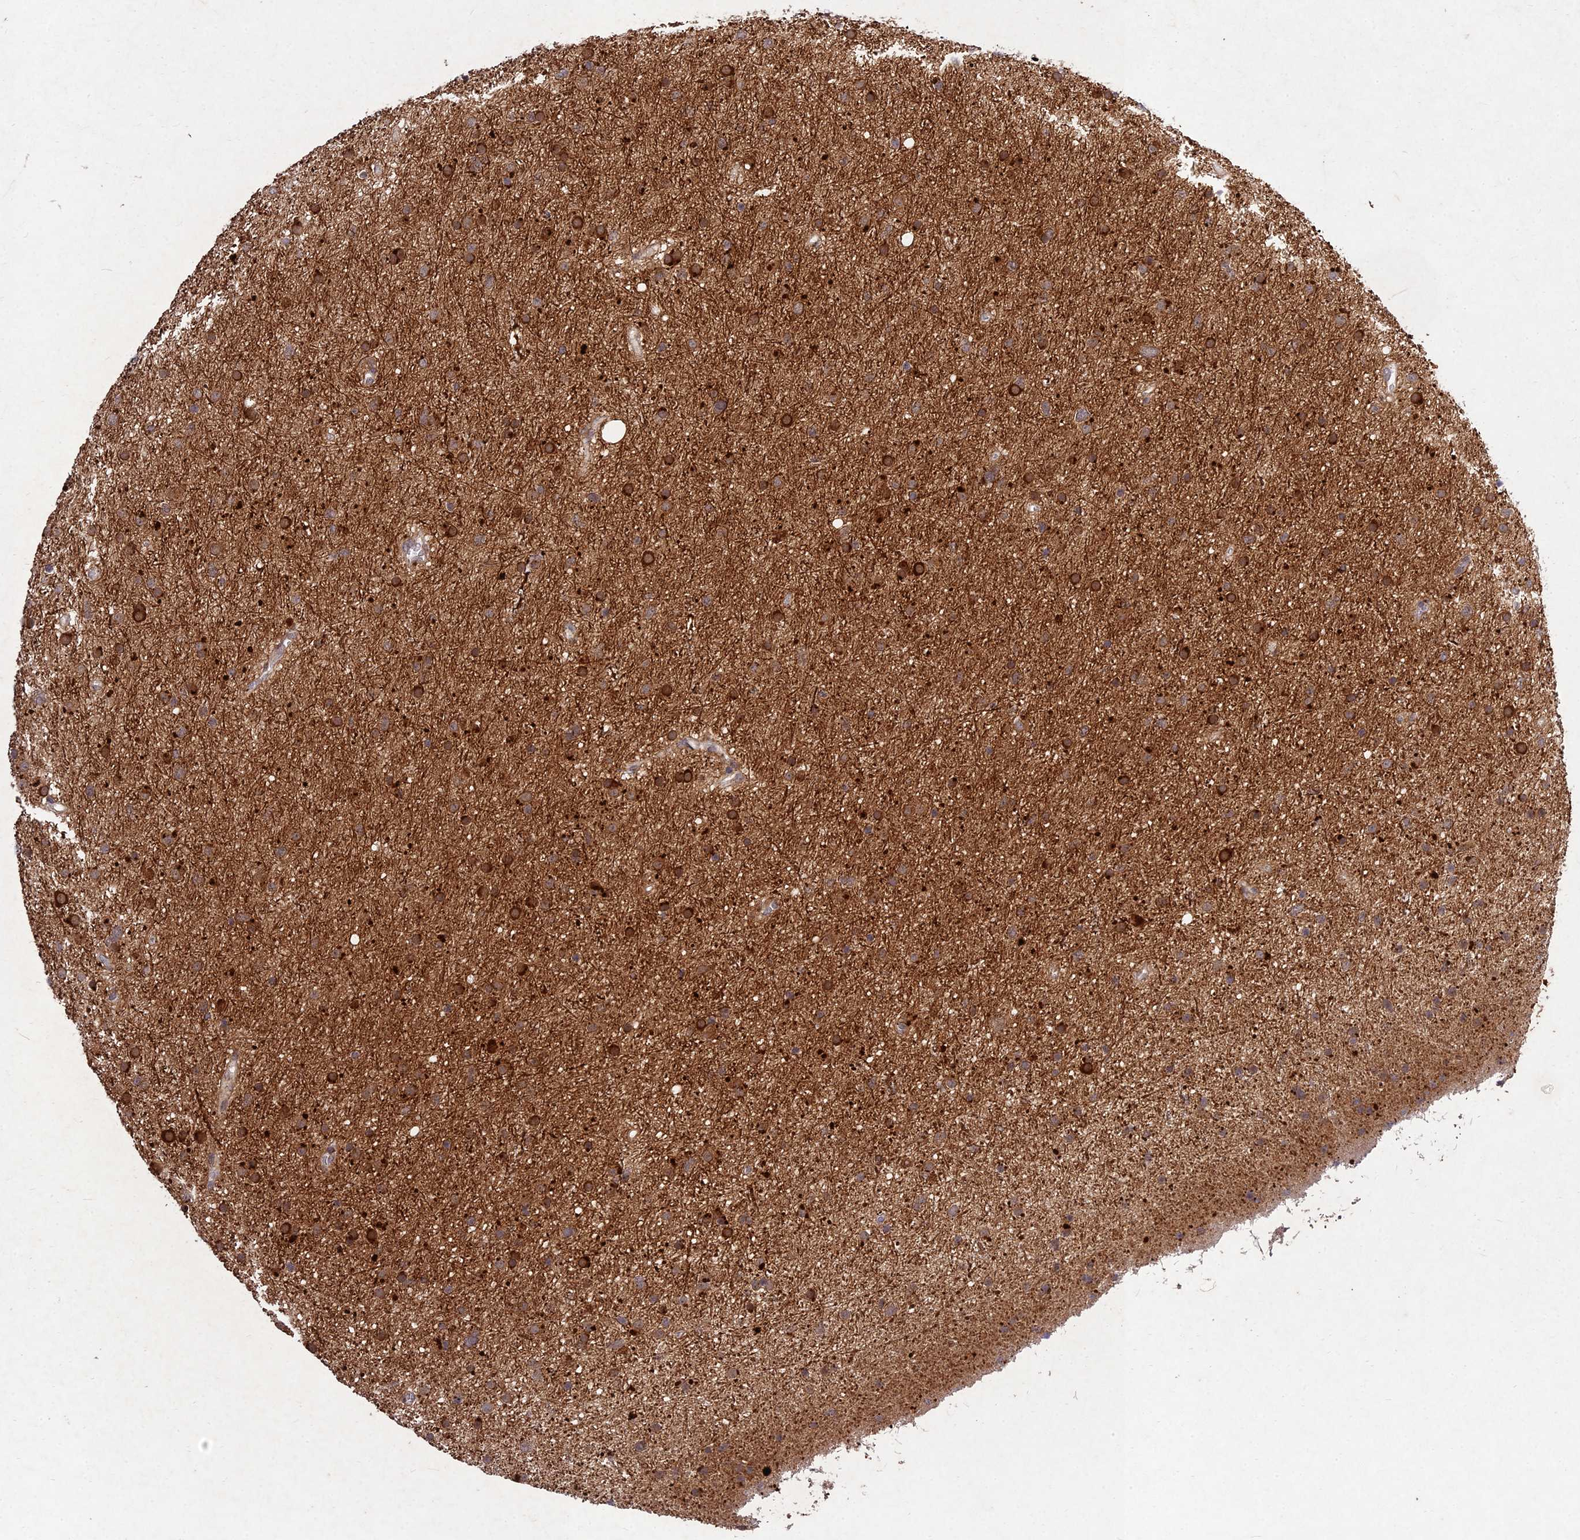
{"staining": {"intensity": "strong", "quantity": "25%-75%", "location": "cytoplasmic/membranous"}, "tissue": "glioma", "cell_type": "Tumor cells", "image_type": "cancer", "snomed": [{"axis": "morphology", "description": "Glioma, malignant, Low grade"}, {"axis": "topography", "description": "Cerebral cortex"}], "caption": "Protein positivity by immunohistochemistry demonstrates strong cytoplasmic/membranous positivity in approximately 25%-75% of tumor cells in malignant low-grade glioma.", "gene": "MKKS", "patient": {"sex": "female", "age": 39}}